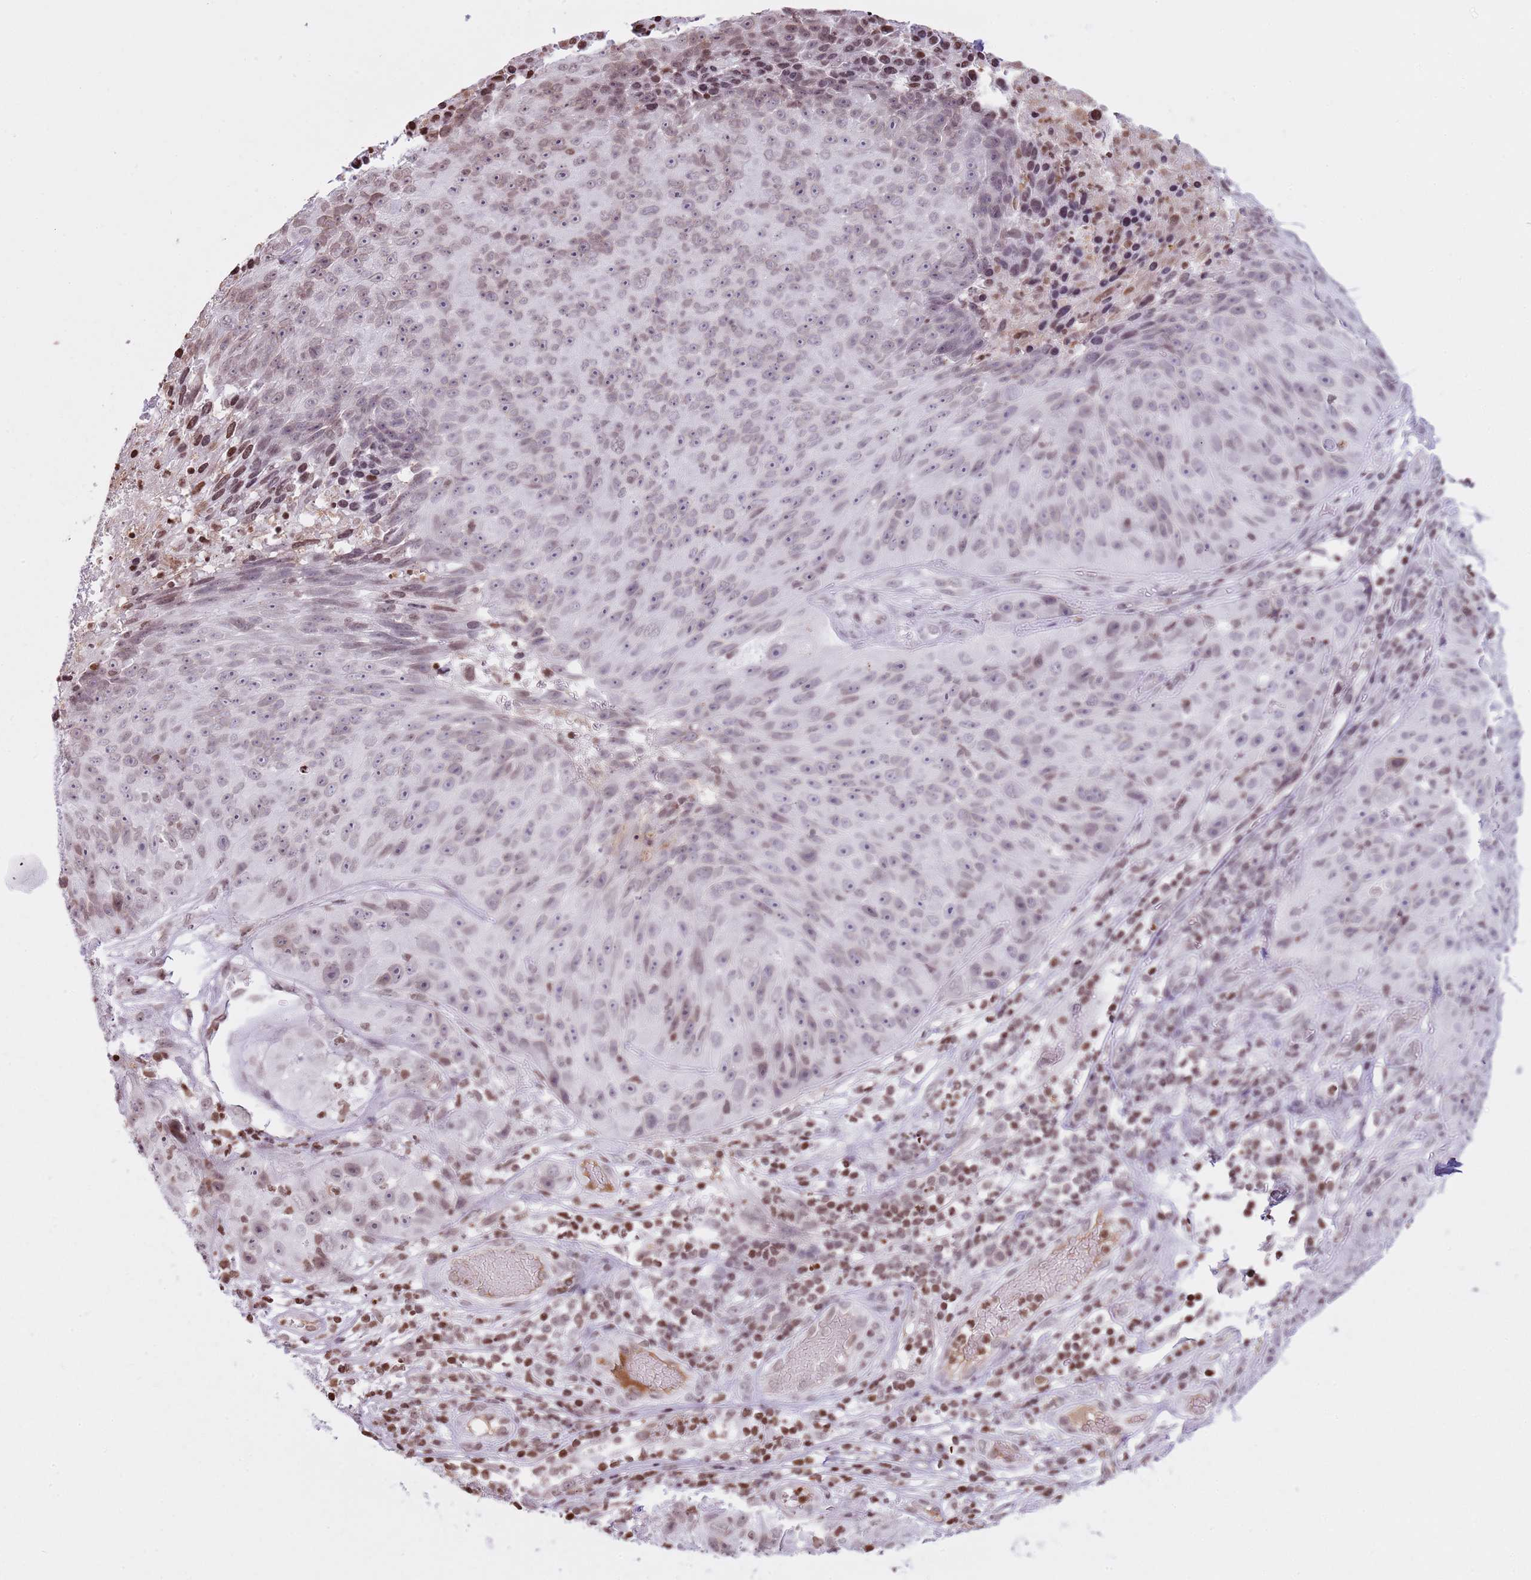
{"staining": {"intensity": "weak", "quantity": ">75%", "location": "nuclear"}, "tissue": "skin cancer", "cell_type": "Tumor cells", "image_type": "cancer", "snomed": [{"axis": "morphology", "description": "Squamous cell carcinoma, NOS"}, {"axis": "topography", "description": "Skin"}], "caption": "A high-resolution photomicrograph shows immunohistochemistry staining of skin squamous cell carcinoma, which displays weak nuclear positivity in approximately >75% of tumor cells. Immunohistochemistry (ihc) stains the protein in brown and the nuclei are stained blue.", "gene": "KPNA3", "patient": {"sex": "female", "age": 87}}